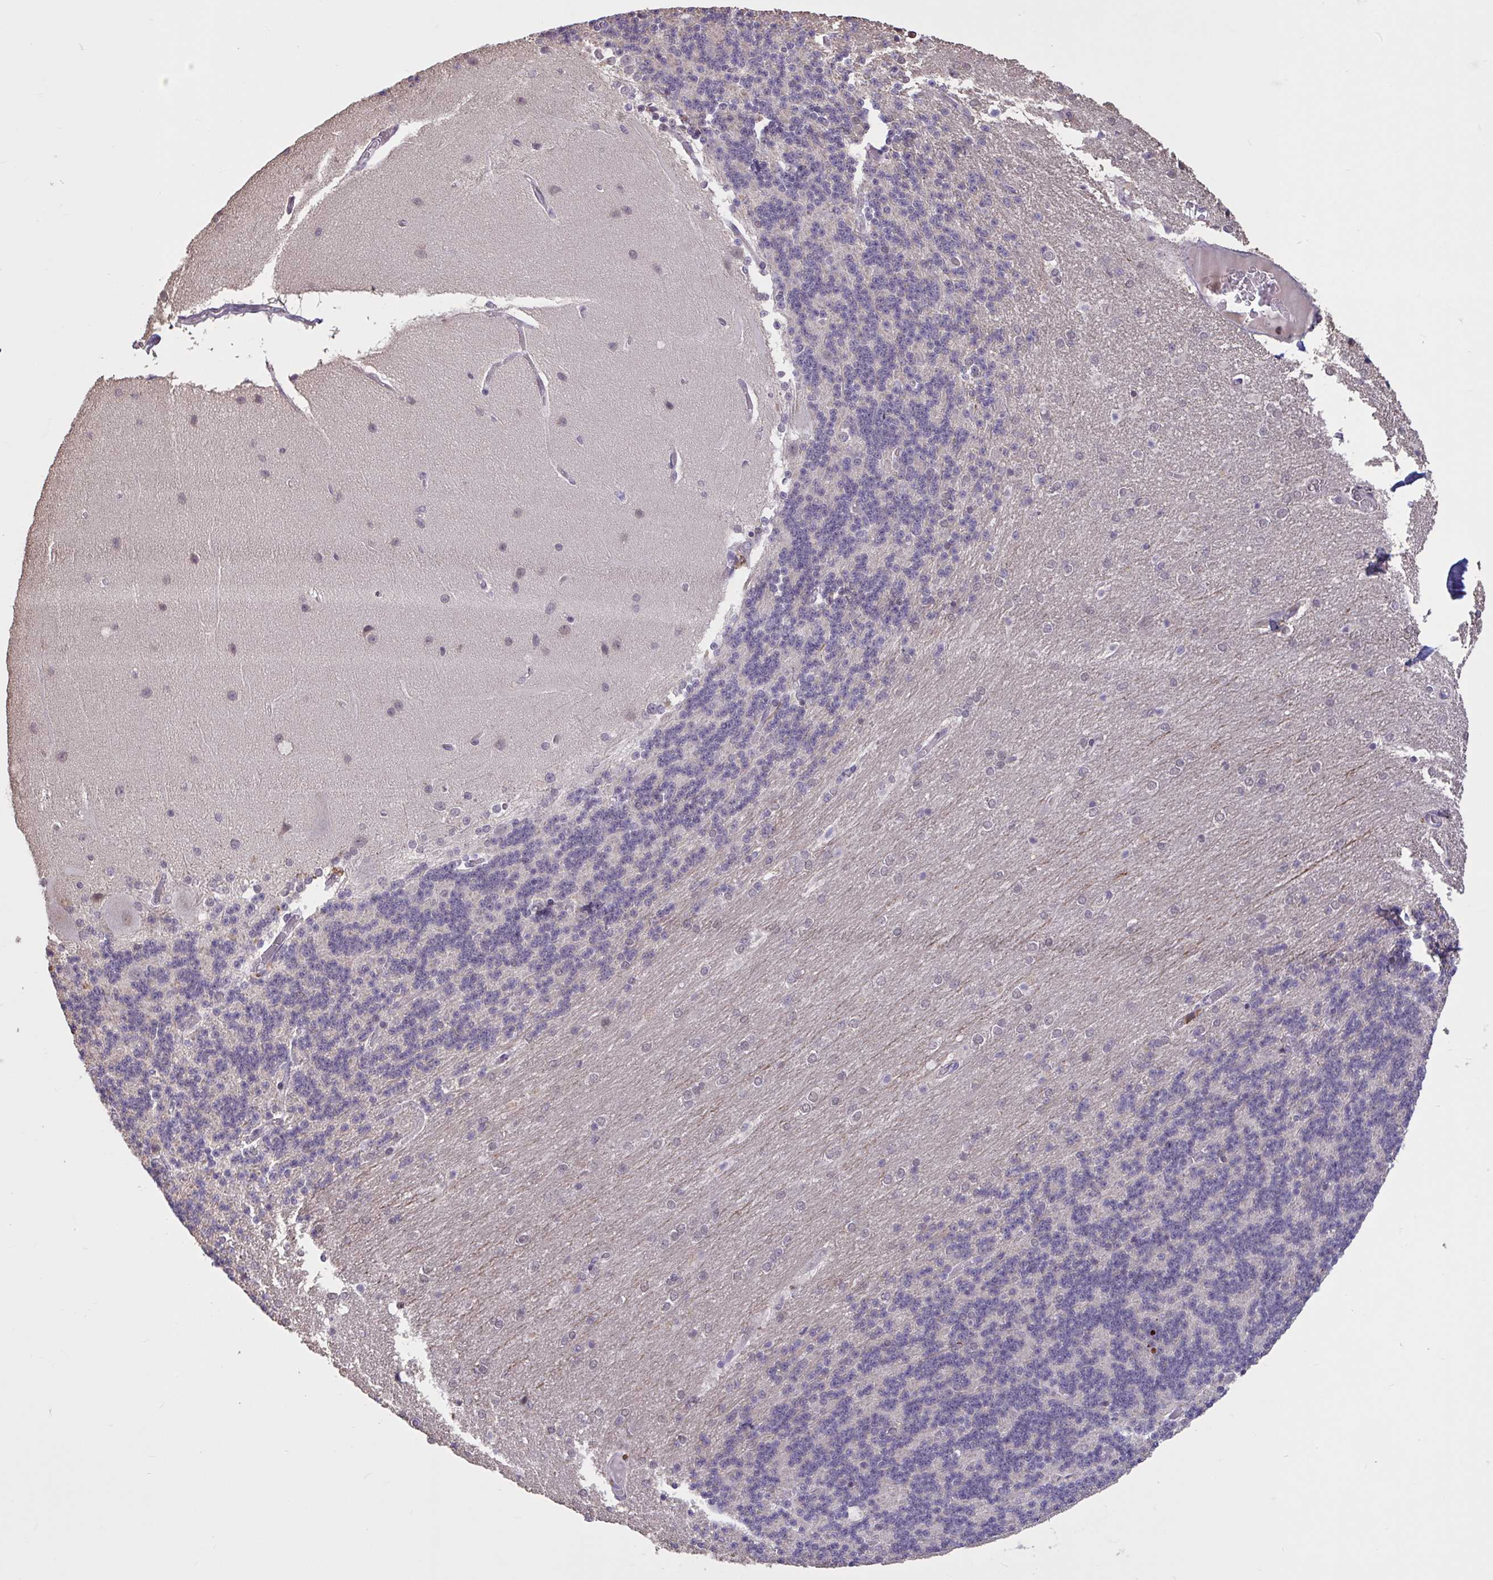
{"staining": {"intensity": "negative", "quantity": "none", "location": "none"}, "tissue": "cerebellum", "cell_type": "Cells in granular layer", "image_type": "normal", "snomed": [{"axis": "morphology", "description": "Normal tissue, NOS"}, {"axis": "topography", "description": "Cerebellum"}], "caption": "This is an immunohistochemistry micrograph of normal human cerebellum. There is no staining in cells in granular layer.", "gene": "ZNF414", "patient": {"sex": "female", "age": 54}}